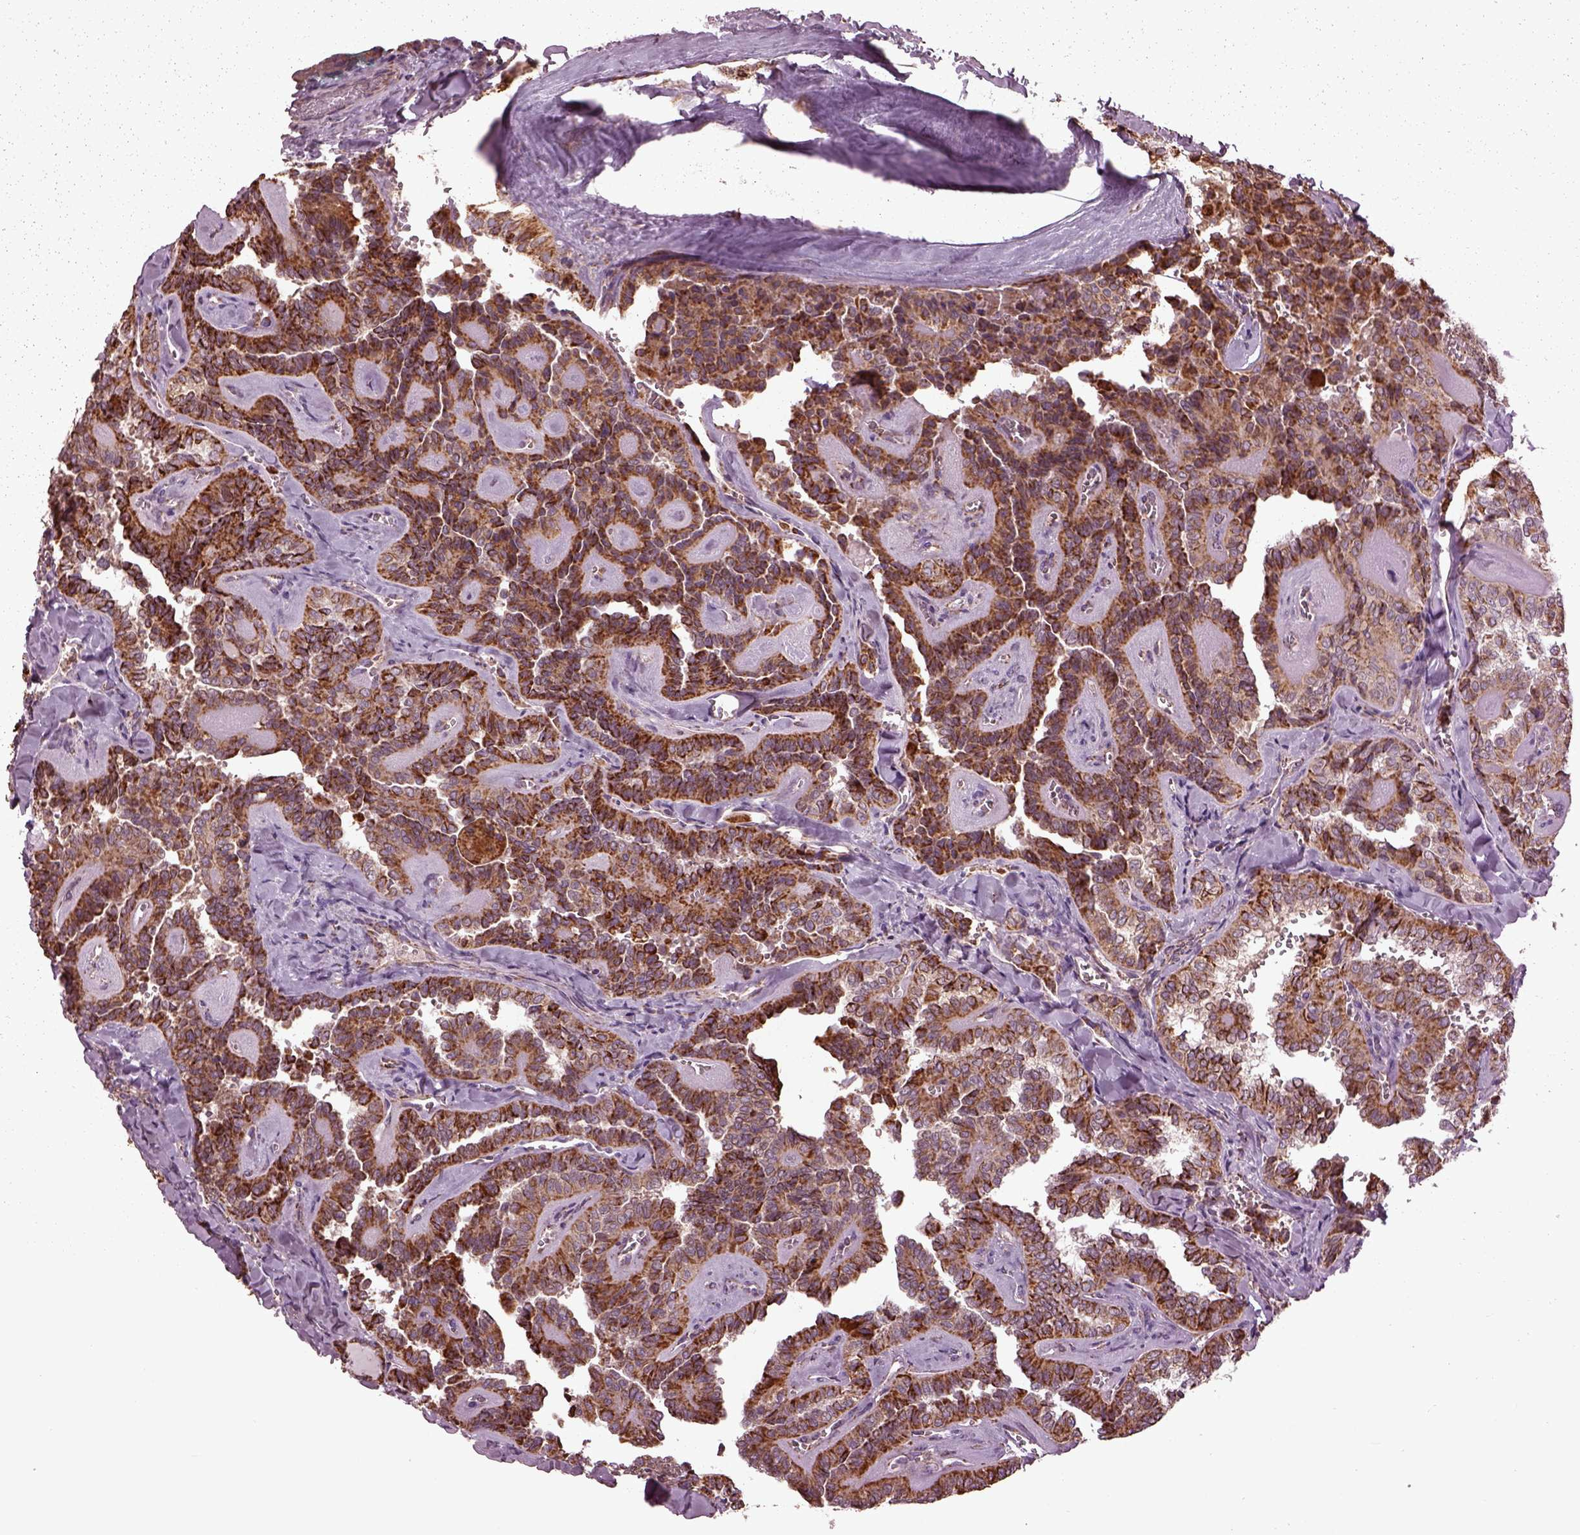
{"staining": {"intensity": "moderate", "quantity": ">75%", "location": "cytoplasmic/membranous"}, "tissue": "thyroid cancer", "cell_type": "Tumor cells", "image_type": "cancer", "snomed": [{"axis": "morphology", "description": "Papillary adenocarcinoma, NOS"}, {"axis": "topography", "description": "Thyroid gland"}], "caption": "Thyroid cancer (papillary adenocarcinoma) stained with a brown dye reveals moderate cytoplasmic/membranous positive staining in approximately >75% of tumor cells.", "gene": "TMEM254", "patient": {"sex": "female", "age": 41}}